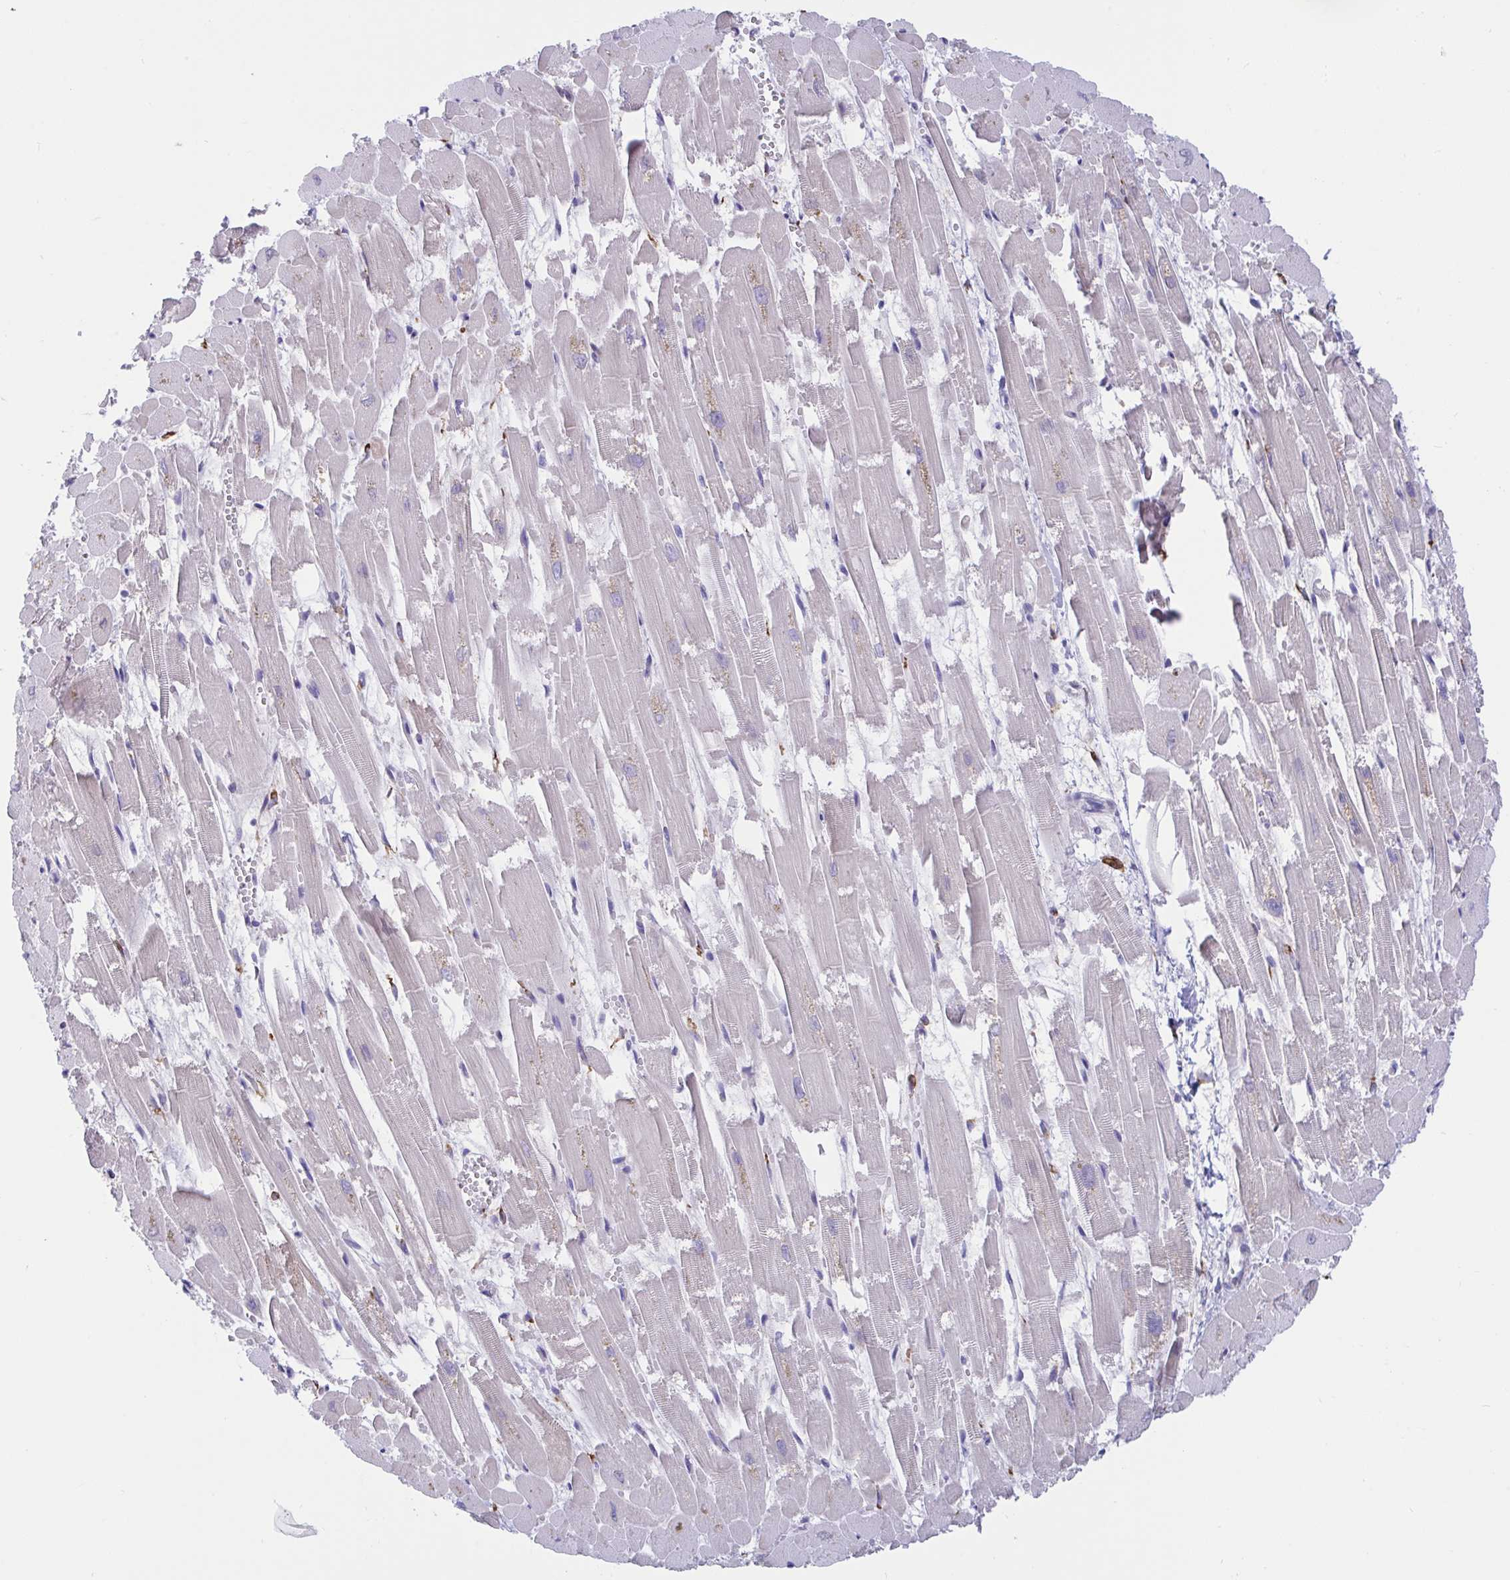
{"staining": {"intensity": "negative", "quantity": "none", "location": "none"}, "tissue": "heart muscle", "cell_type": "Cardiomyocytes", "image_type": "normal", "snomed": [{"axis": "morphology", "description": "Normal tissue, NOS"}, {"axis": "topography", "description": "Heart"}], "caption": "Immunohistochemistry (IHC) histopathology image of normal heart muscle stained for a protein (brown), which reveals no positivity in cardiomyocytes.", "gene": "ASPH", "patient": {"sex": "female", "age": 52}}